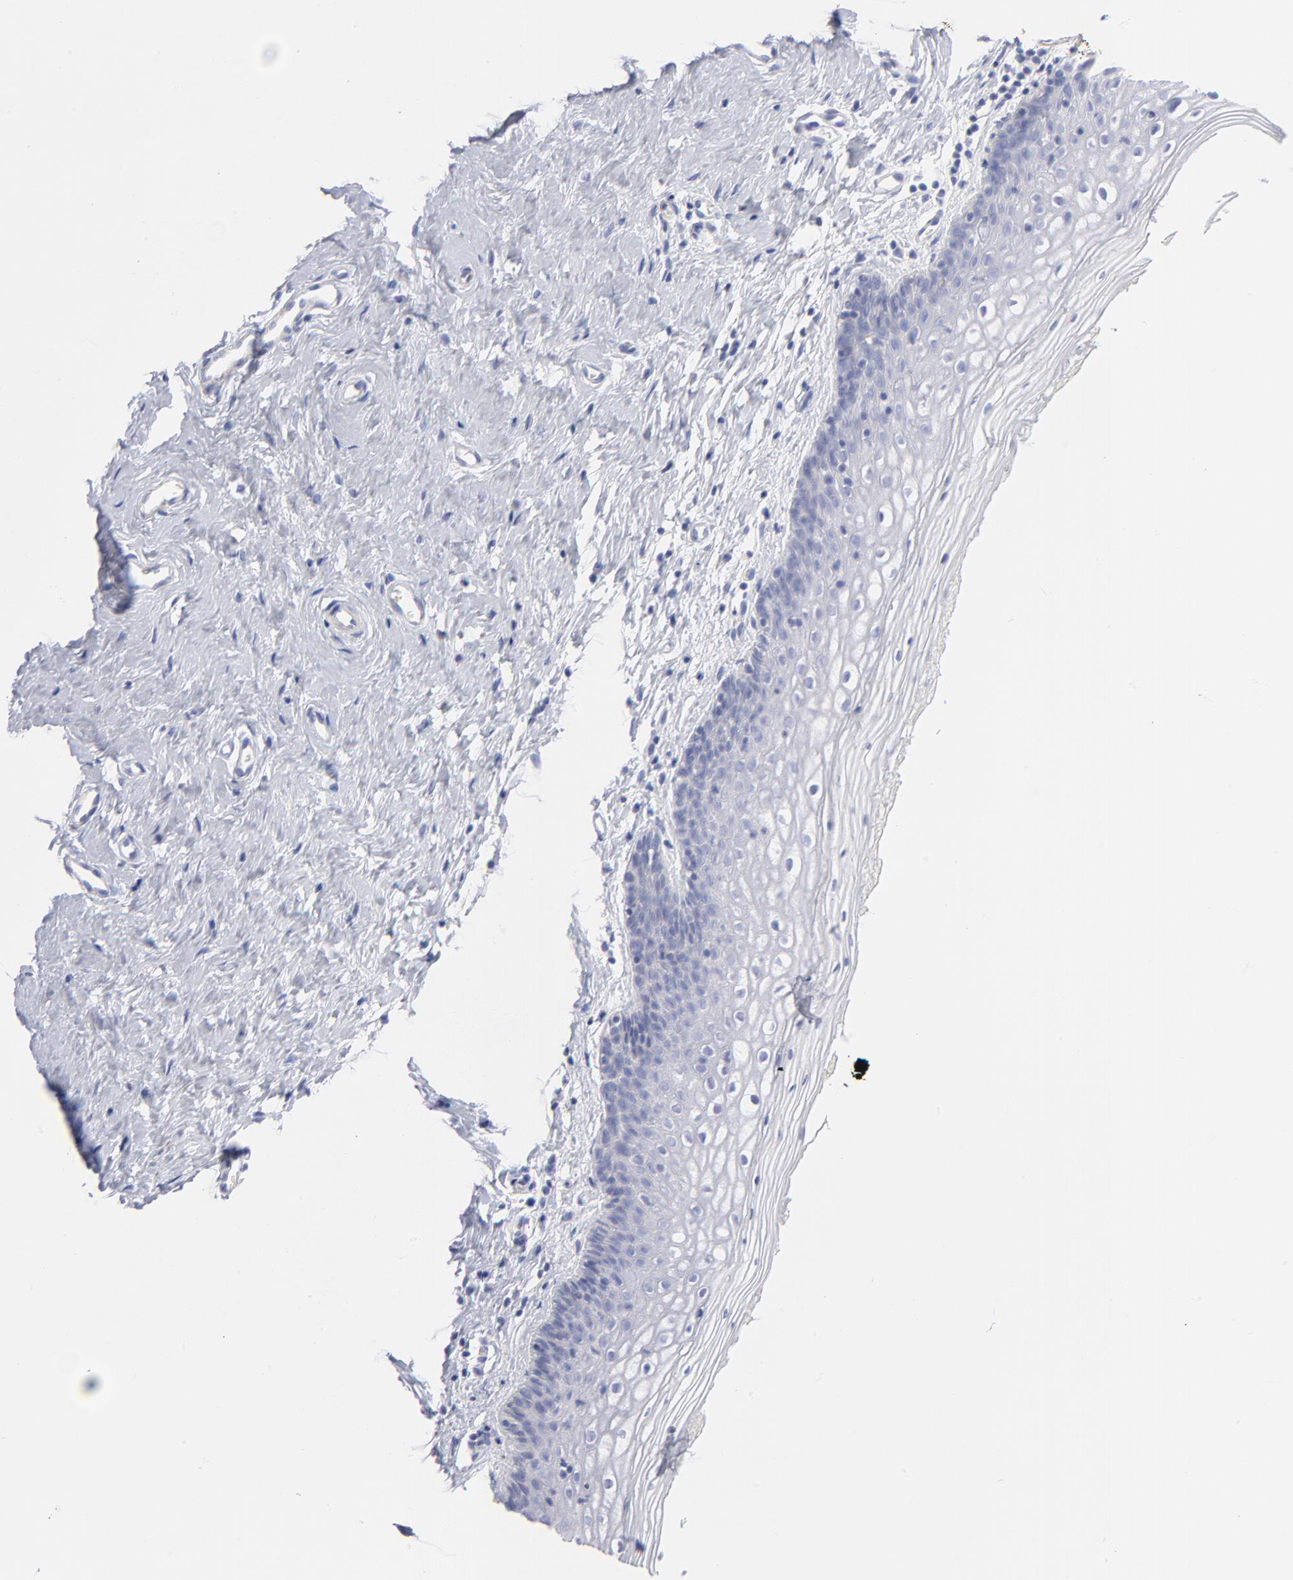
{"staining": {"intensity": "negative", "quantity": "none", "location": "none"}, "tissue": "vagina", "cell_type": "Squamous epithelial cells", "image_type": "normal", "snomed": [{"axis": "morphology", "description": "Normal tissue, NOS"}, {"axis": "topography", "description": "Vagina"}], "caption": "The IHC histopathology image has no significant positivity in squamous epithelial cells of vagina. Brightfield microscopy of immunohistochemistry (IHC) stained with DAB (3,3'-diaminobenzidine) (brown) and hematoxylin (blue), captured at high magnification.", "gene": "ACTA2", "patient": {"sex": "female", "age": 46}}